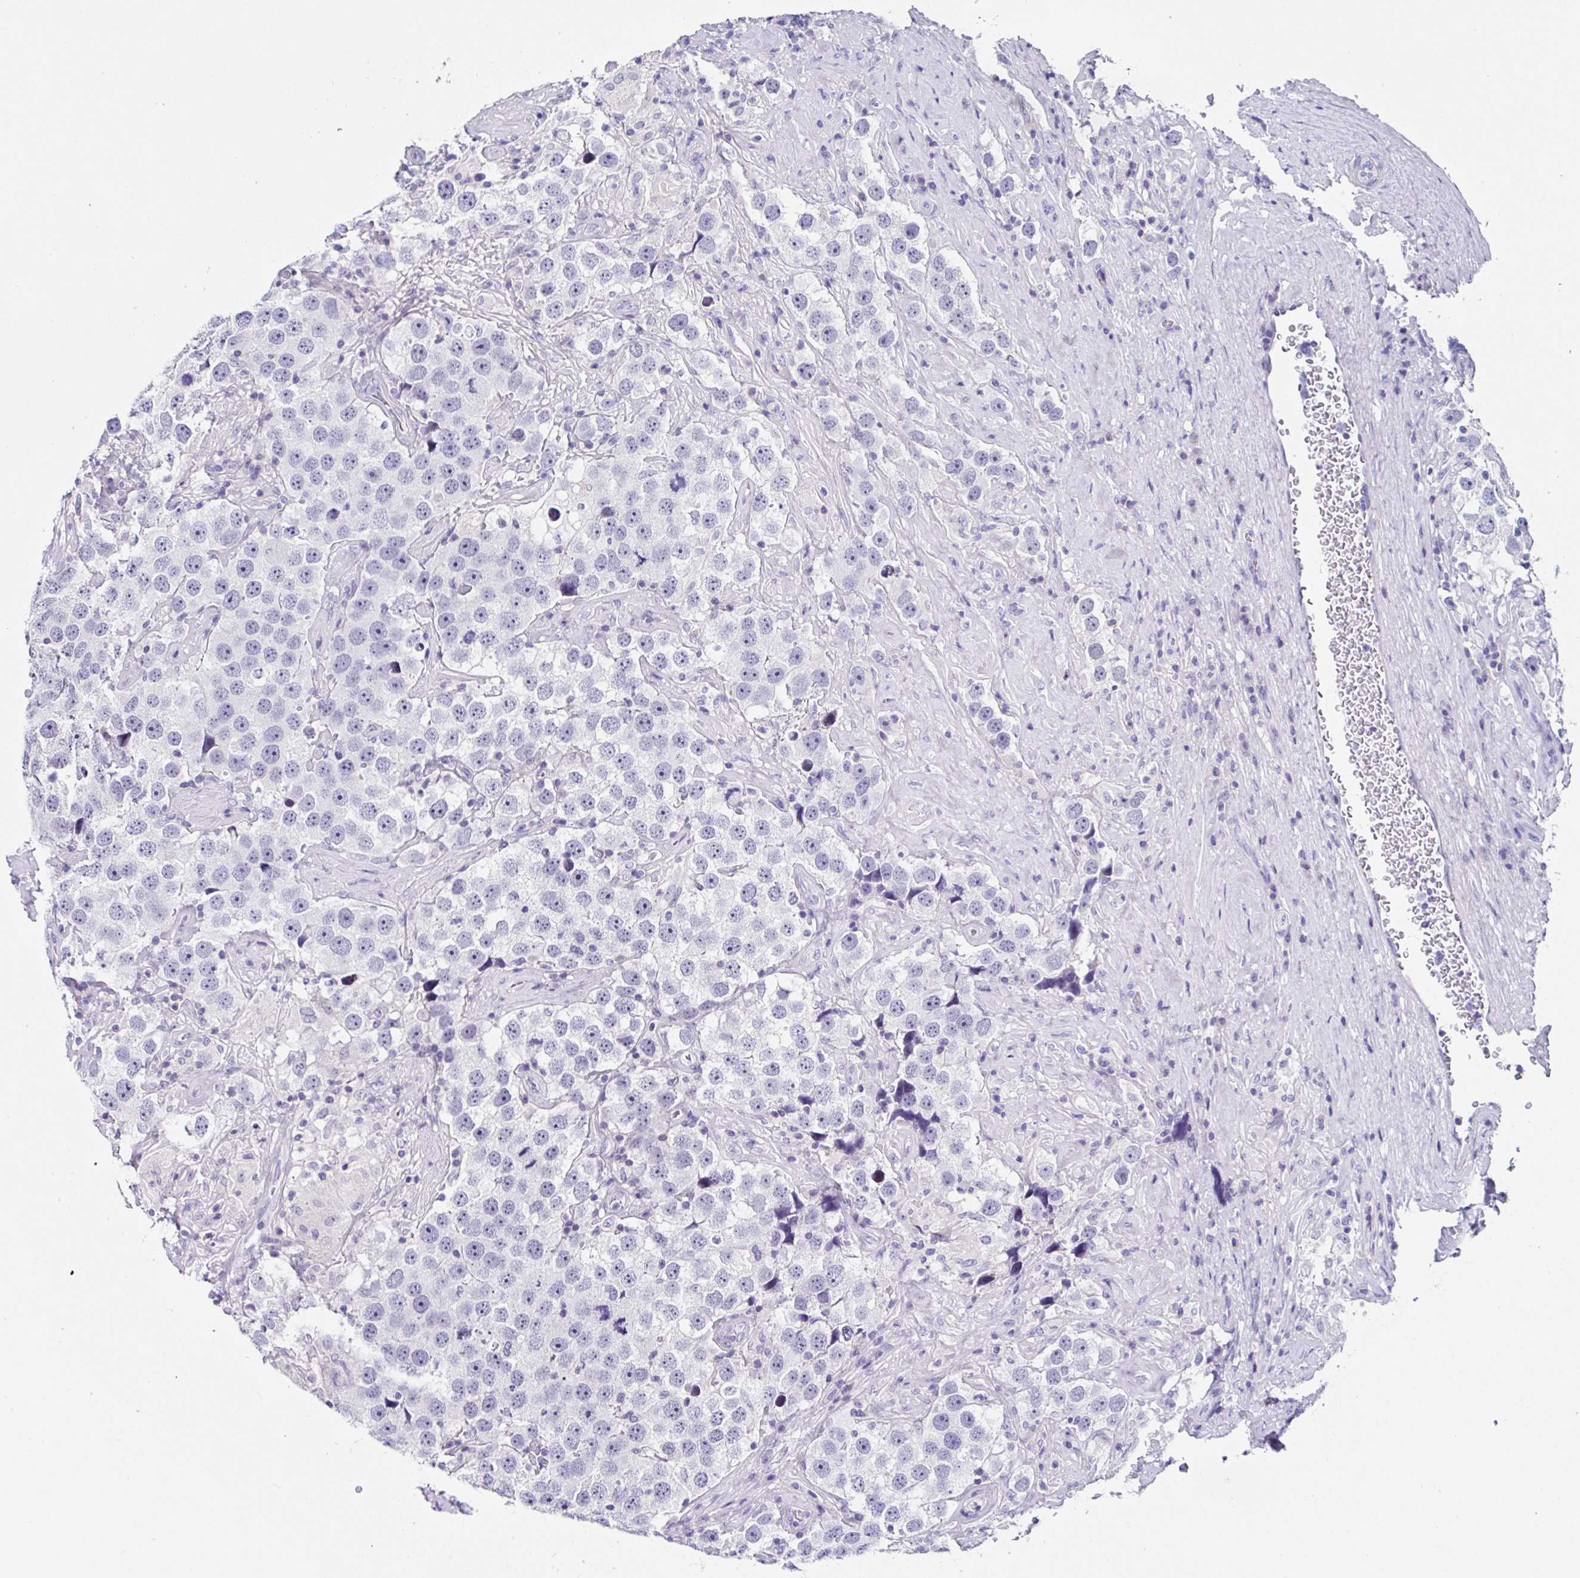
{"staining": {"intensity": "negative", "quantity": "none", "location": "none"}, "tissue": "testis cancer", "cell_type": "Tumor cells", "image_type": "cancer", "snomed": [{"axis": "morphology", "description": "Seminoma, NOS"}, {"axis": "topography", "description": "Testis"}], "caption": "This is an immunohistochemistry photomicrograph of testis cancer. There is no expression in tumor cells.", "gene": "UGT3A1", "patient": {"sex": "male", "age": 49}}